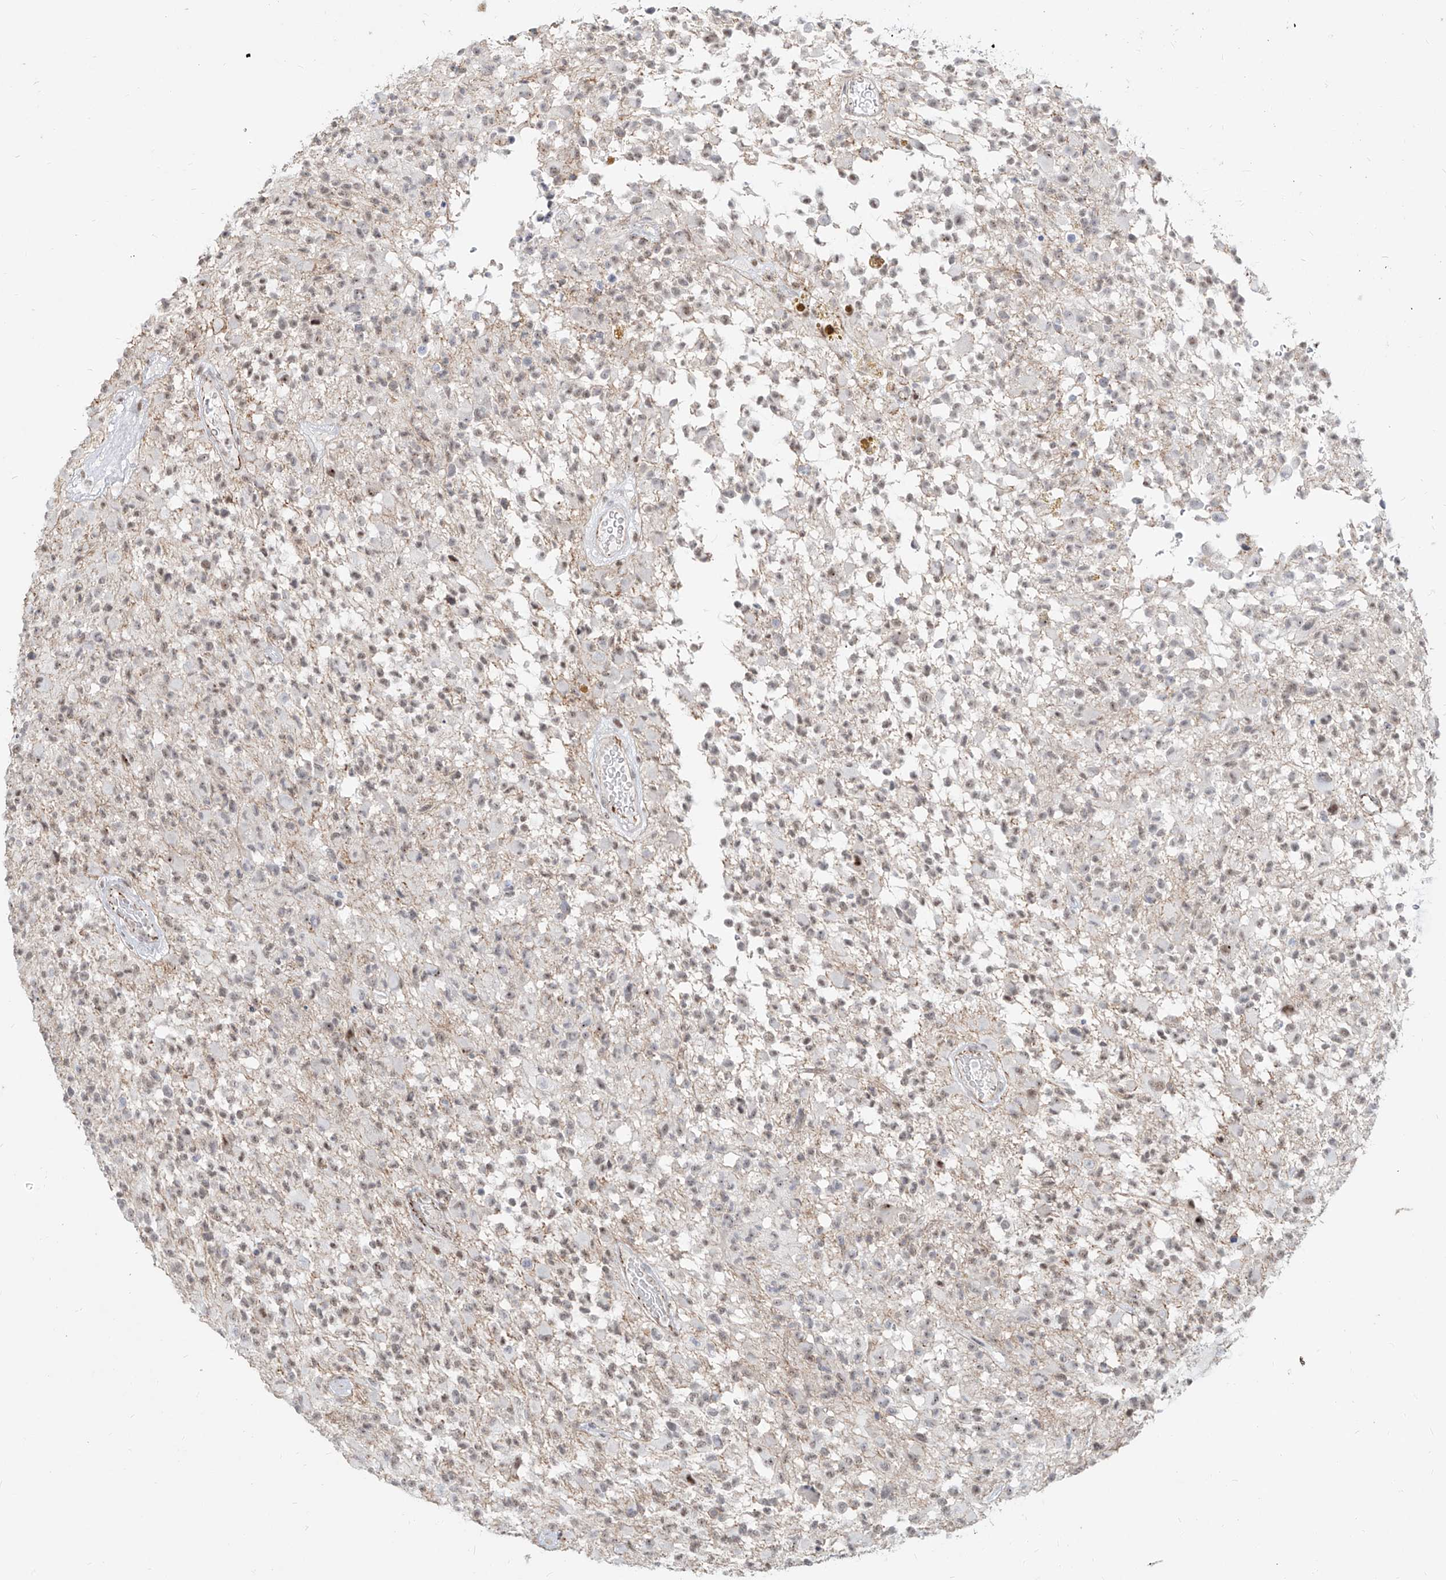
{"staining": {"intensity": "weak", "quantity": "25%-75%", "location": "nuclear"}, "tissue": "glioma", "cell_type": "Tumor cells", "image_type": "cancer", "snomed": [{"axis": "morphology", "description": "Glioma, malignant, High grade"}, {"axis": "morphology", "description": "Glioblastoma, NOS"}, {"axis": "topography", "description": "Brain"}], "caption": "Glioma was stained to show a protein in brown. There is low levels of weak nuclear expression in approximately 25%-75% of tumor cells. Nuclei are stained in blue.", "gene": "ZNF710", "patient": {"sex": "male", "age": 60}}